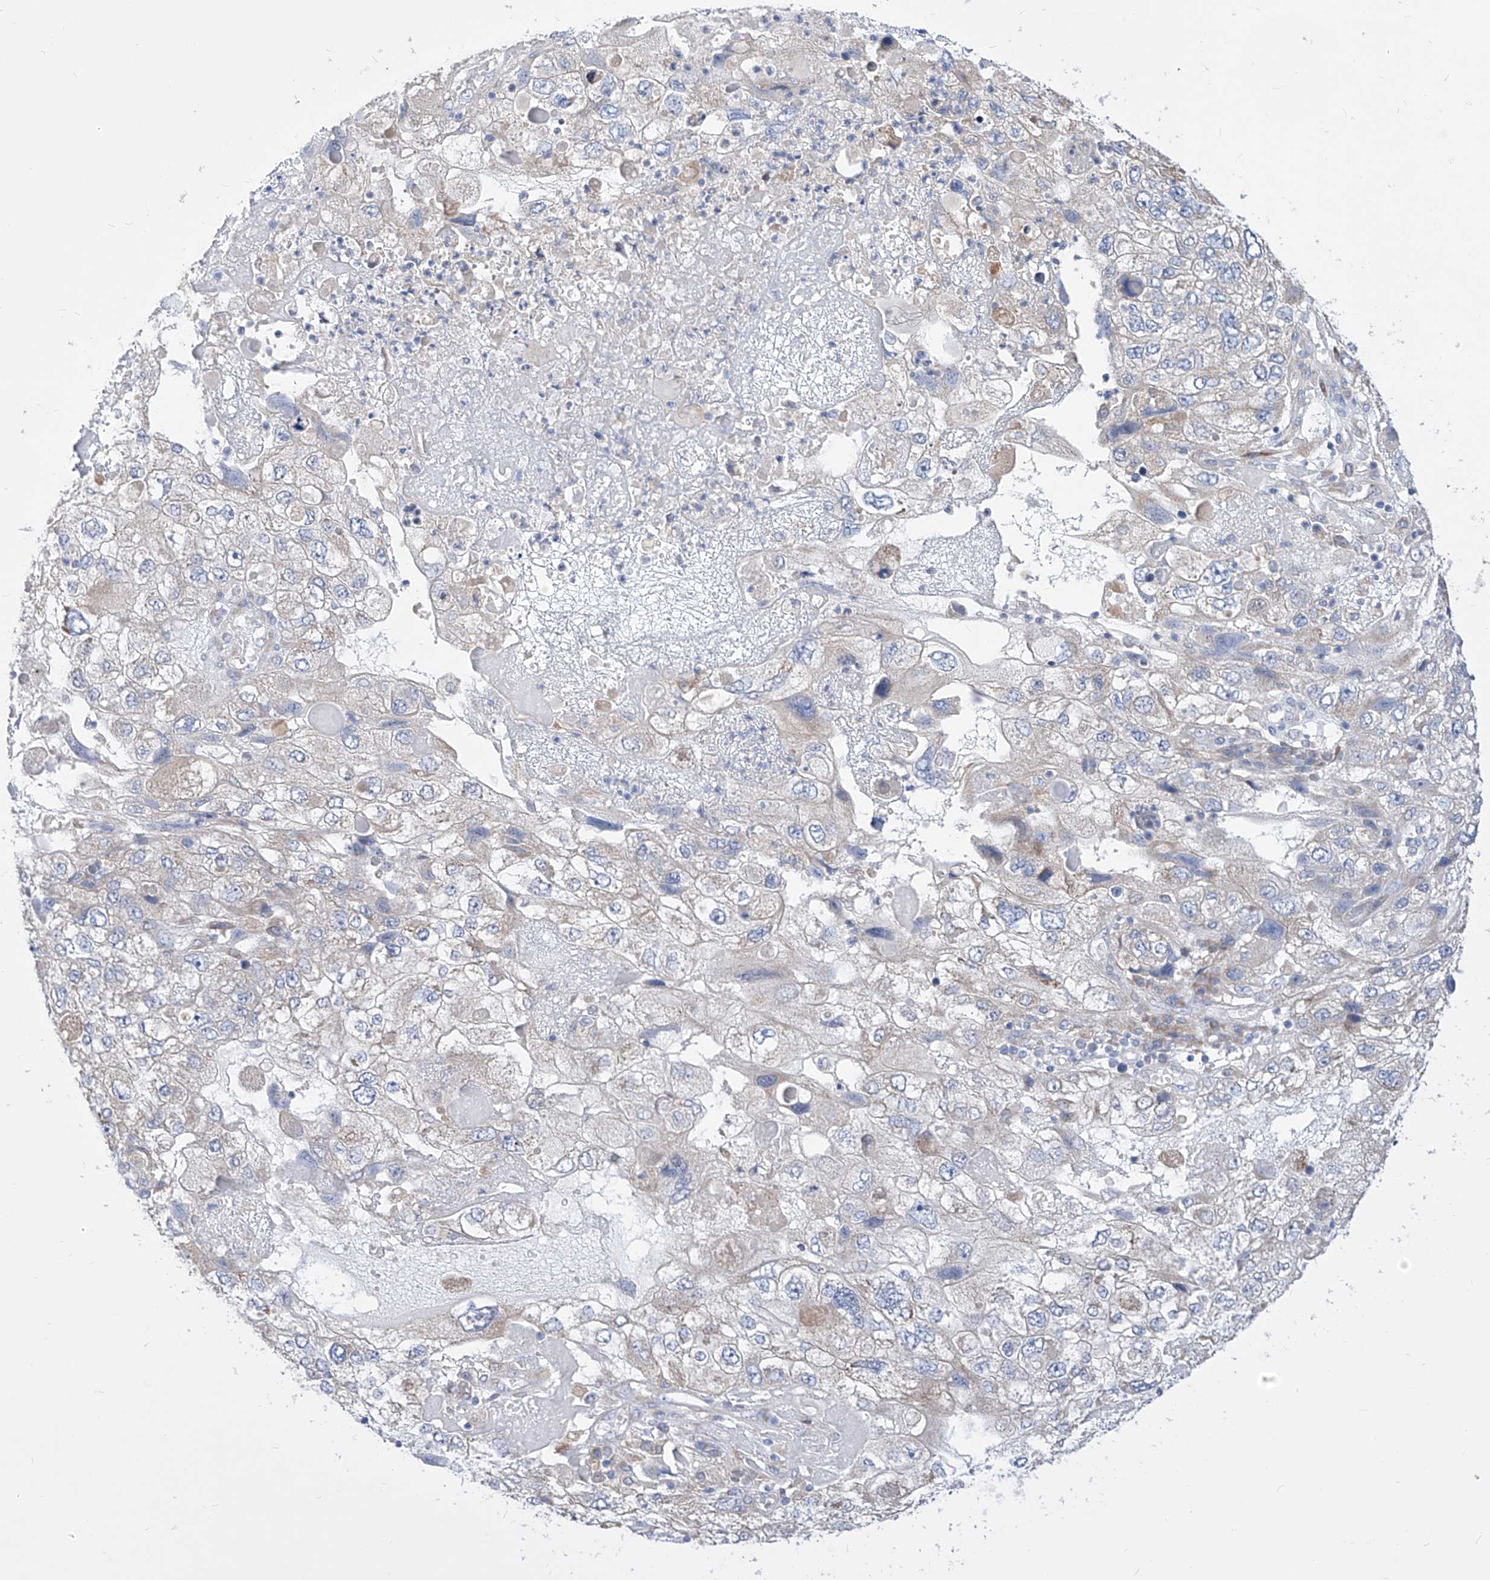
{"staining": {"intensity": "negative", "quantity": "none", "location": "none"}, "tissue": "endometrial cancer", "cell_type": "Tumor cells", "image_type": "cancer", "snomed": [{"axis": "morphology", "description": "Adenocarcinoma, NOS"}, {"axis": "topography", "description": "Endometrium"}], "caption": "DAB immunohistochemical staining of human endometrial cancer (adenocarcinoma) exhibits no significant expression in tumor cells.", "gene": "UFL1", "patient": {"sex": "female", "age": 49}}